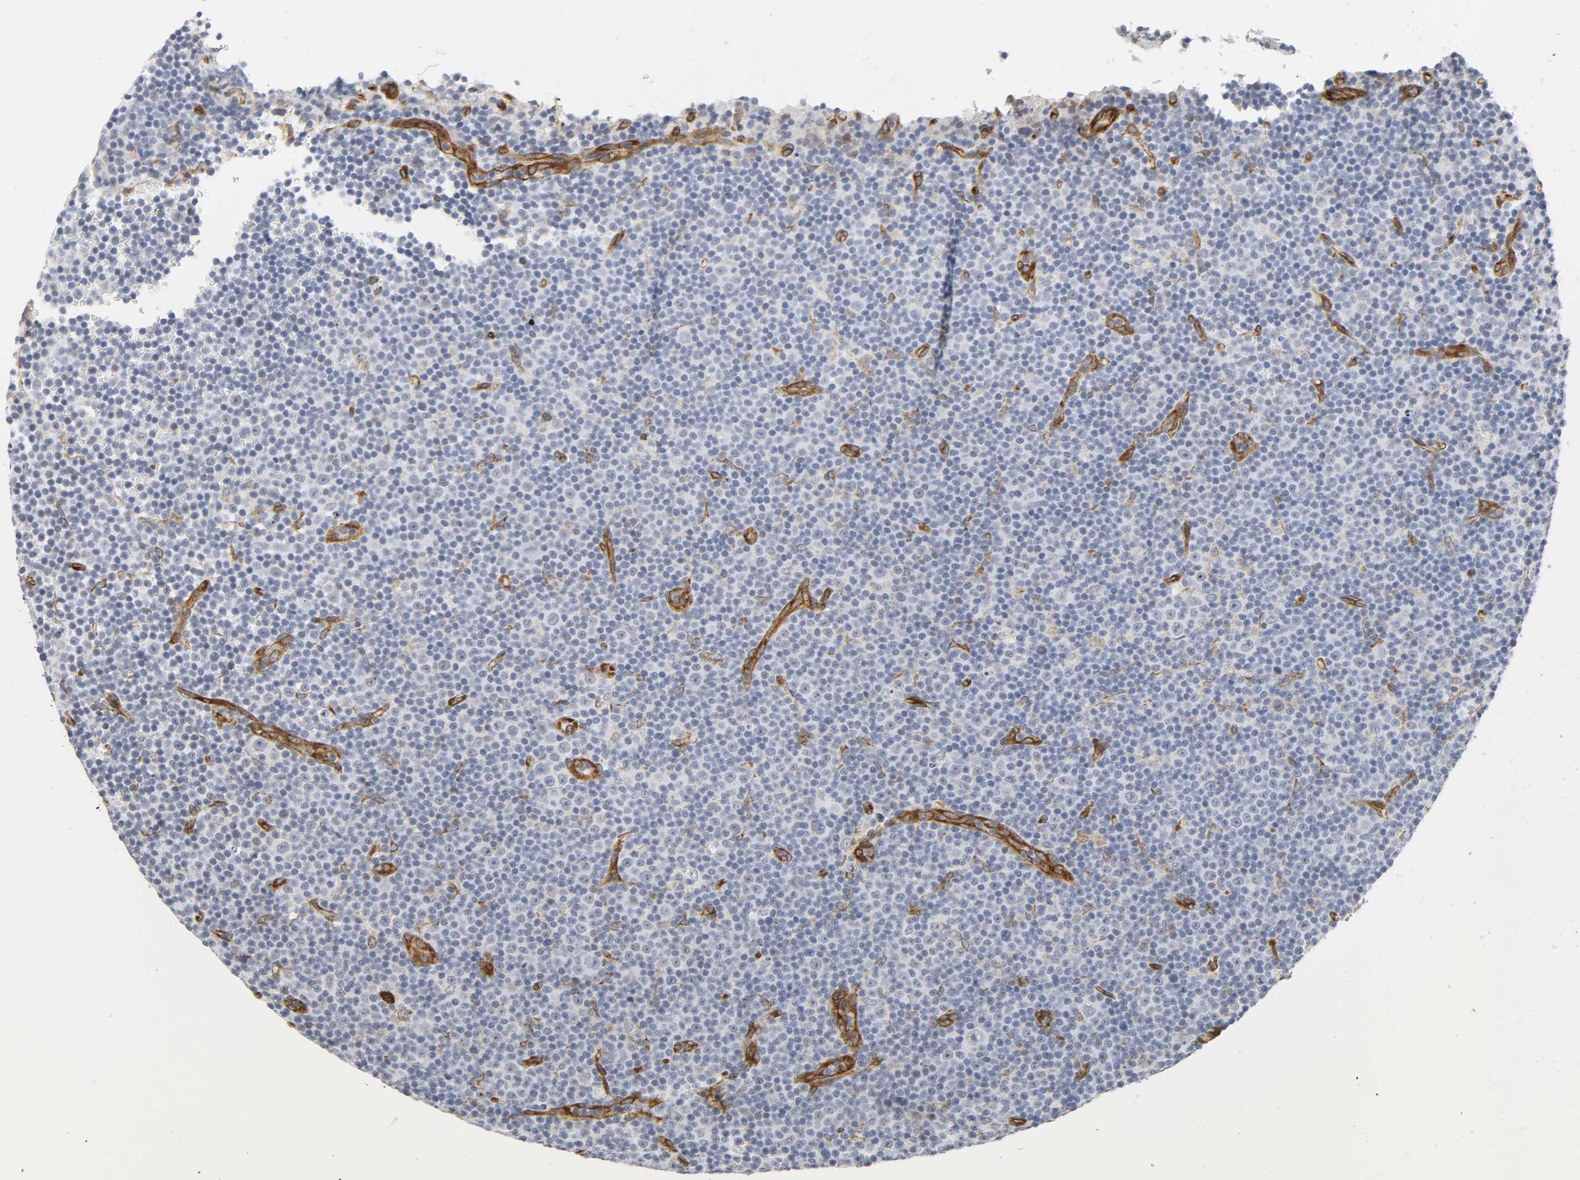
{"staining": {"intensity": "negative", "quantity": "none", "location": "none"}, "tissue": "lymphoma", "cell_type": "Tumor cells", "image_type": "cancer", "snomed": [{"axis": "morphology", "description": "Malignant lymphoma, non-Hodgkin's type, Low grade"}, {"axis": "topography", "description": "Lymph node"}], "caption": "The IHC histopathology image has no significant expression in tumor cells of lymphoma tissue.", "gene": "DOCK1", "patient": {"sex": "female", "age": 67}}